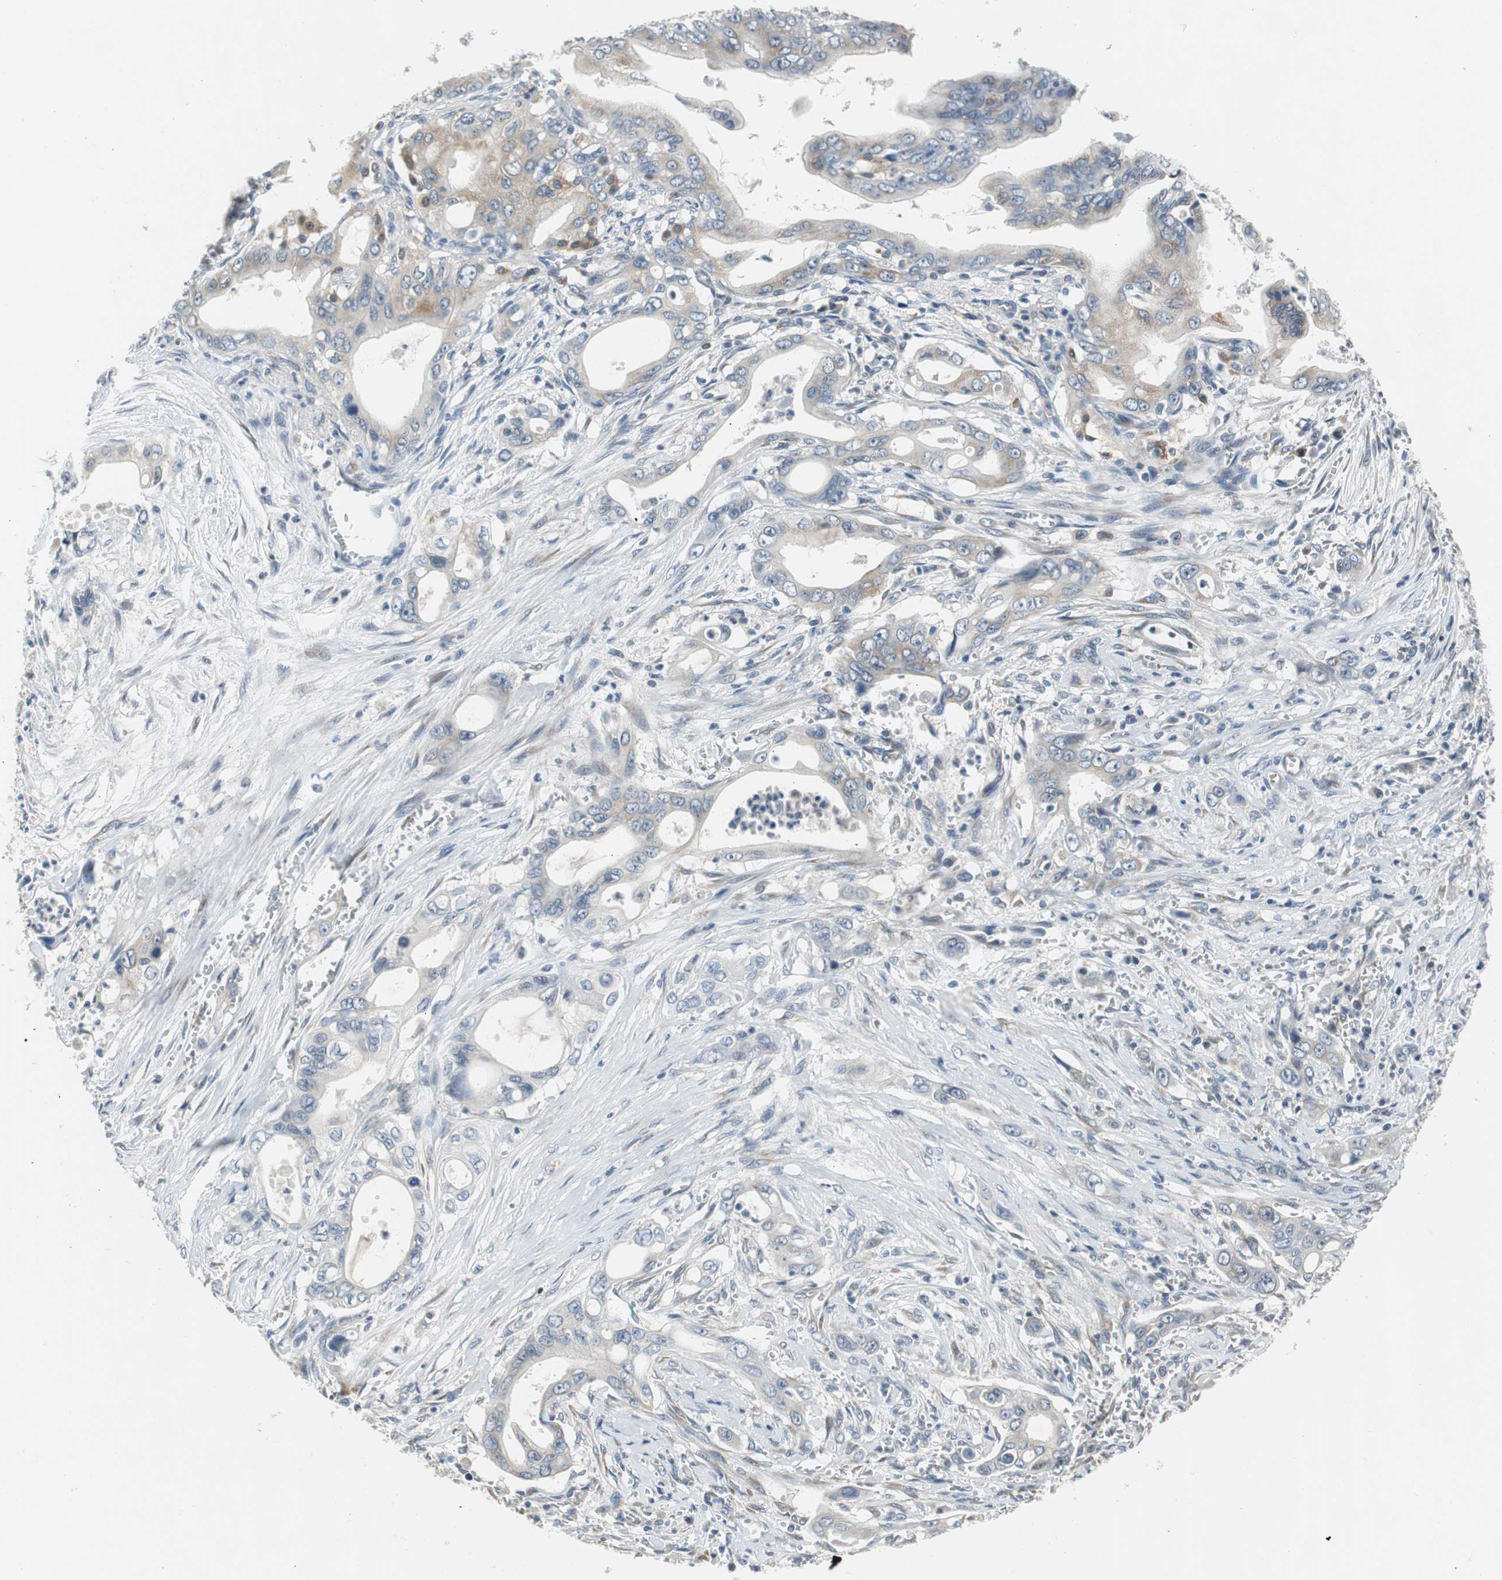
{"staining": {"intensity": "weak", "quantity": "<25%", "location": "cytoplasmic/membranous"}, "tissue": "pancreatic cancer", "cell_type": "Tumor cells", "image_type": "cancer", "snomed": [{"axis": "morphology", "description": "Adenocarcinoma, NOS"}, {"axis": "topography", "description": "Pancreas"}], "caption": "Human adenocarcinoma (pancreatic) stained for a protein using immunohistochemistry (IHC) displays no staining in tumor cells.", "gene": "PLAA", "patient": {"sex": "male", "age": 59}}